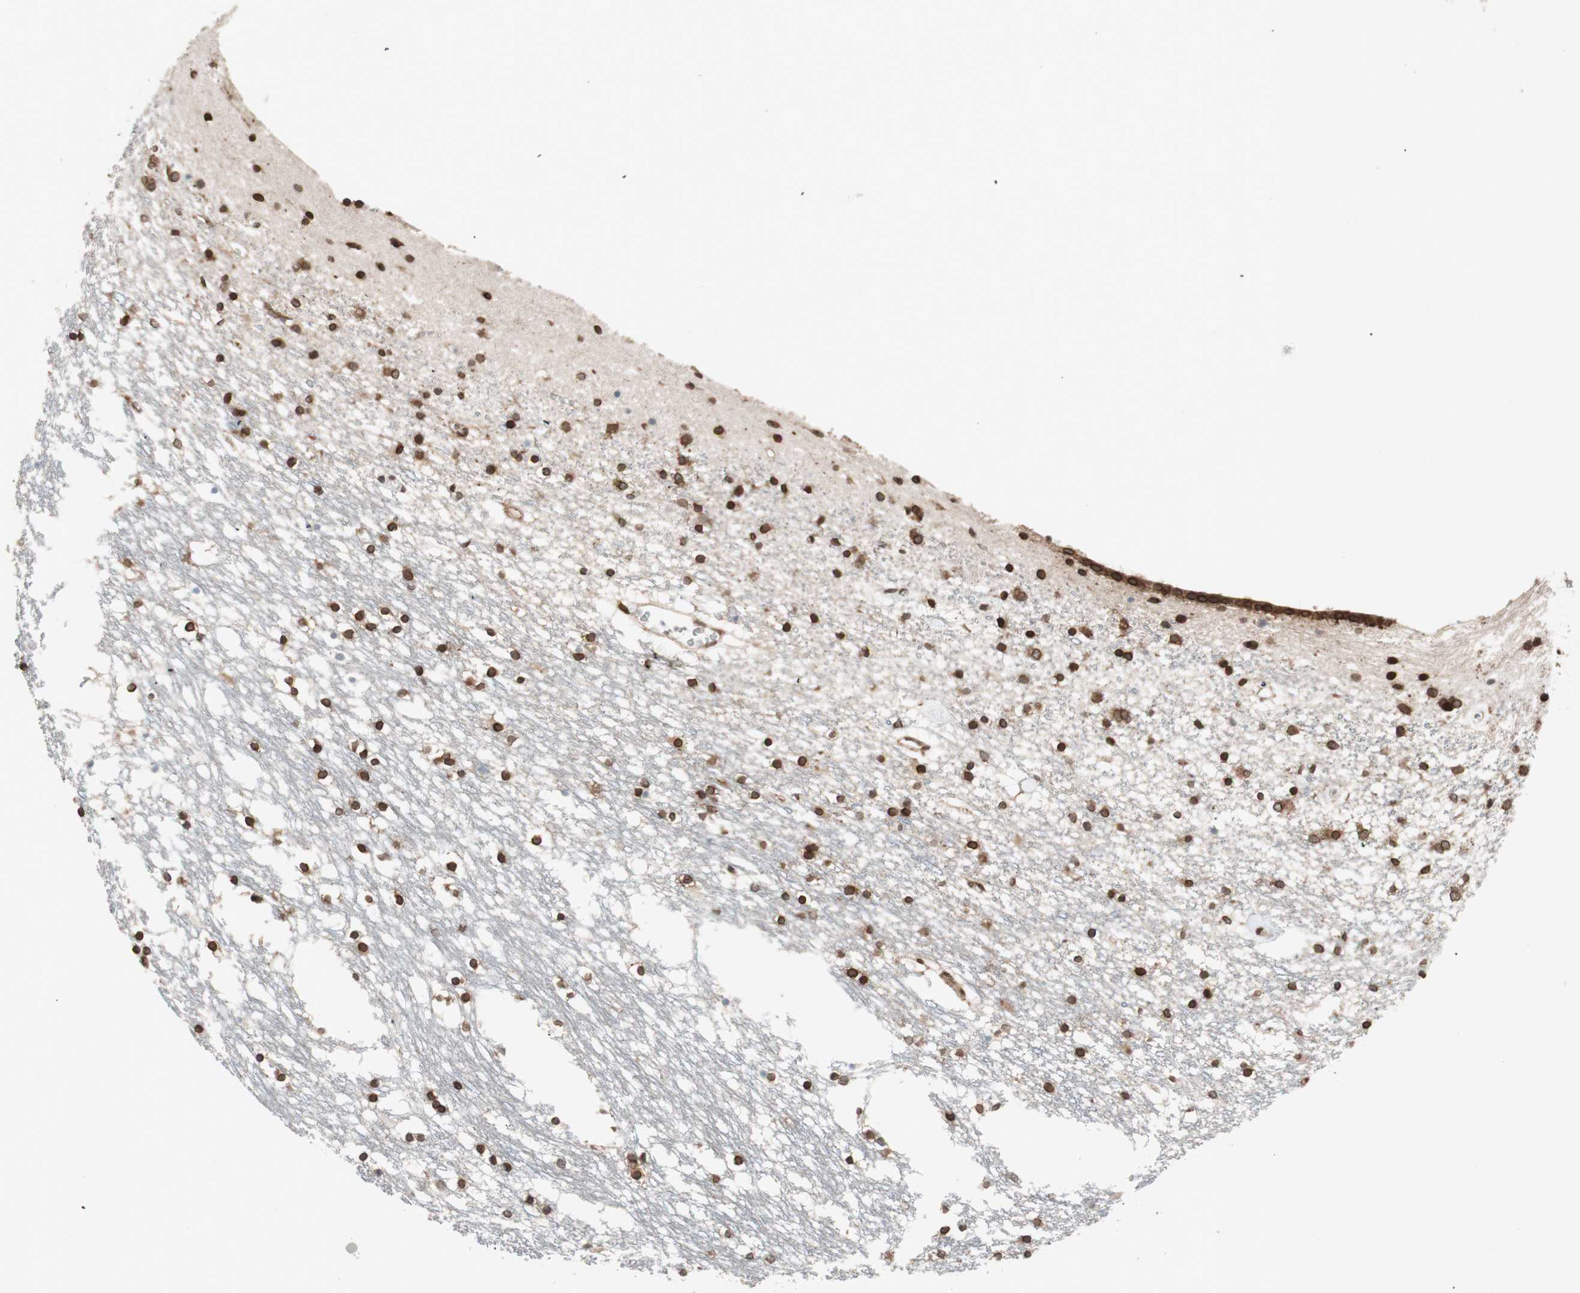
{"staining": {"intensity": "strong", "quantity": ">75%", "location": "cytoplasmic/membranous,nuclear"}, "tissue": "caudate", "cell_type": "Glial cells", "image_type": "normal", "snomed": [{"axis": "morphology", "description": "Normal tissue, NOS"}, {"axis": "topography", "description": "Lateral ventricle wall"}], "caption": "High-magnification brightfield microscopy of normal caudate stained with DAB (brown) and counterstained with hematoxylin (blue). glial cells exhibit strong cytoplasmic/membranous,nuclear expression is seen in about>75% of cells.", "gene": "NUP62", "patient": {"sex": "male", "age": 45}}